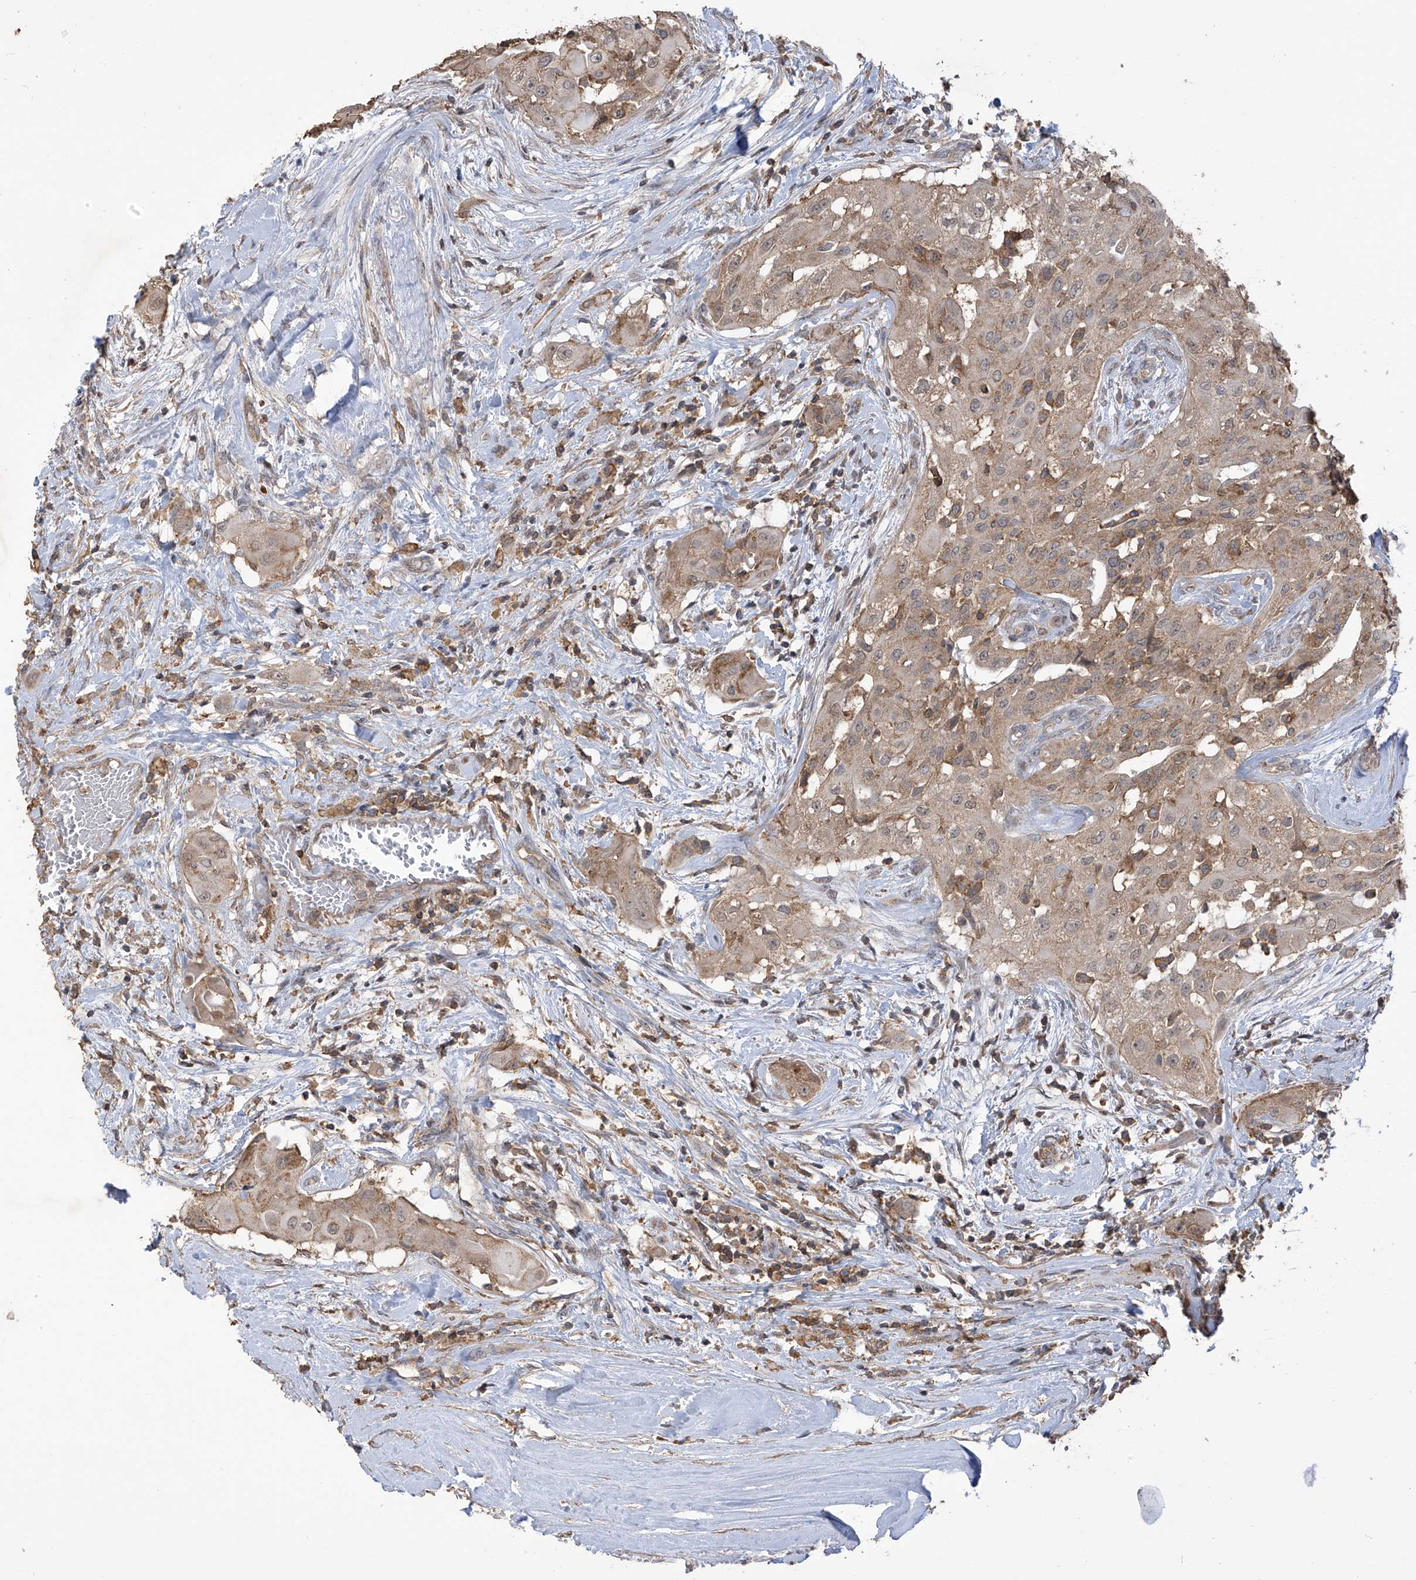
{"staining": {"intensity": "weak", "quantity": "25%-75%", "location": "cytoplasmic/membranous"}, "tissue": "thyroid cancer", "cell_type": "Tumor cells", "image_type": "cancer", "snomed": [{"axis": "morphology", "description": "Papillary adenocarcinoma, NOS"}, {"axis": "topography", "description": "Thyroid gland"}], "caption": "Human thyroid cancer (papillary adenocarcinoma) stained with a protein marker demonstrates weak staining in tumor cells.", "gene": "COX10", "patient": {"sex": "female", "age": 59}}